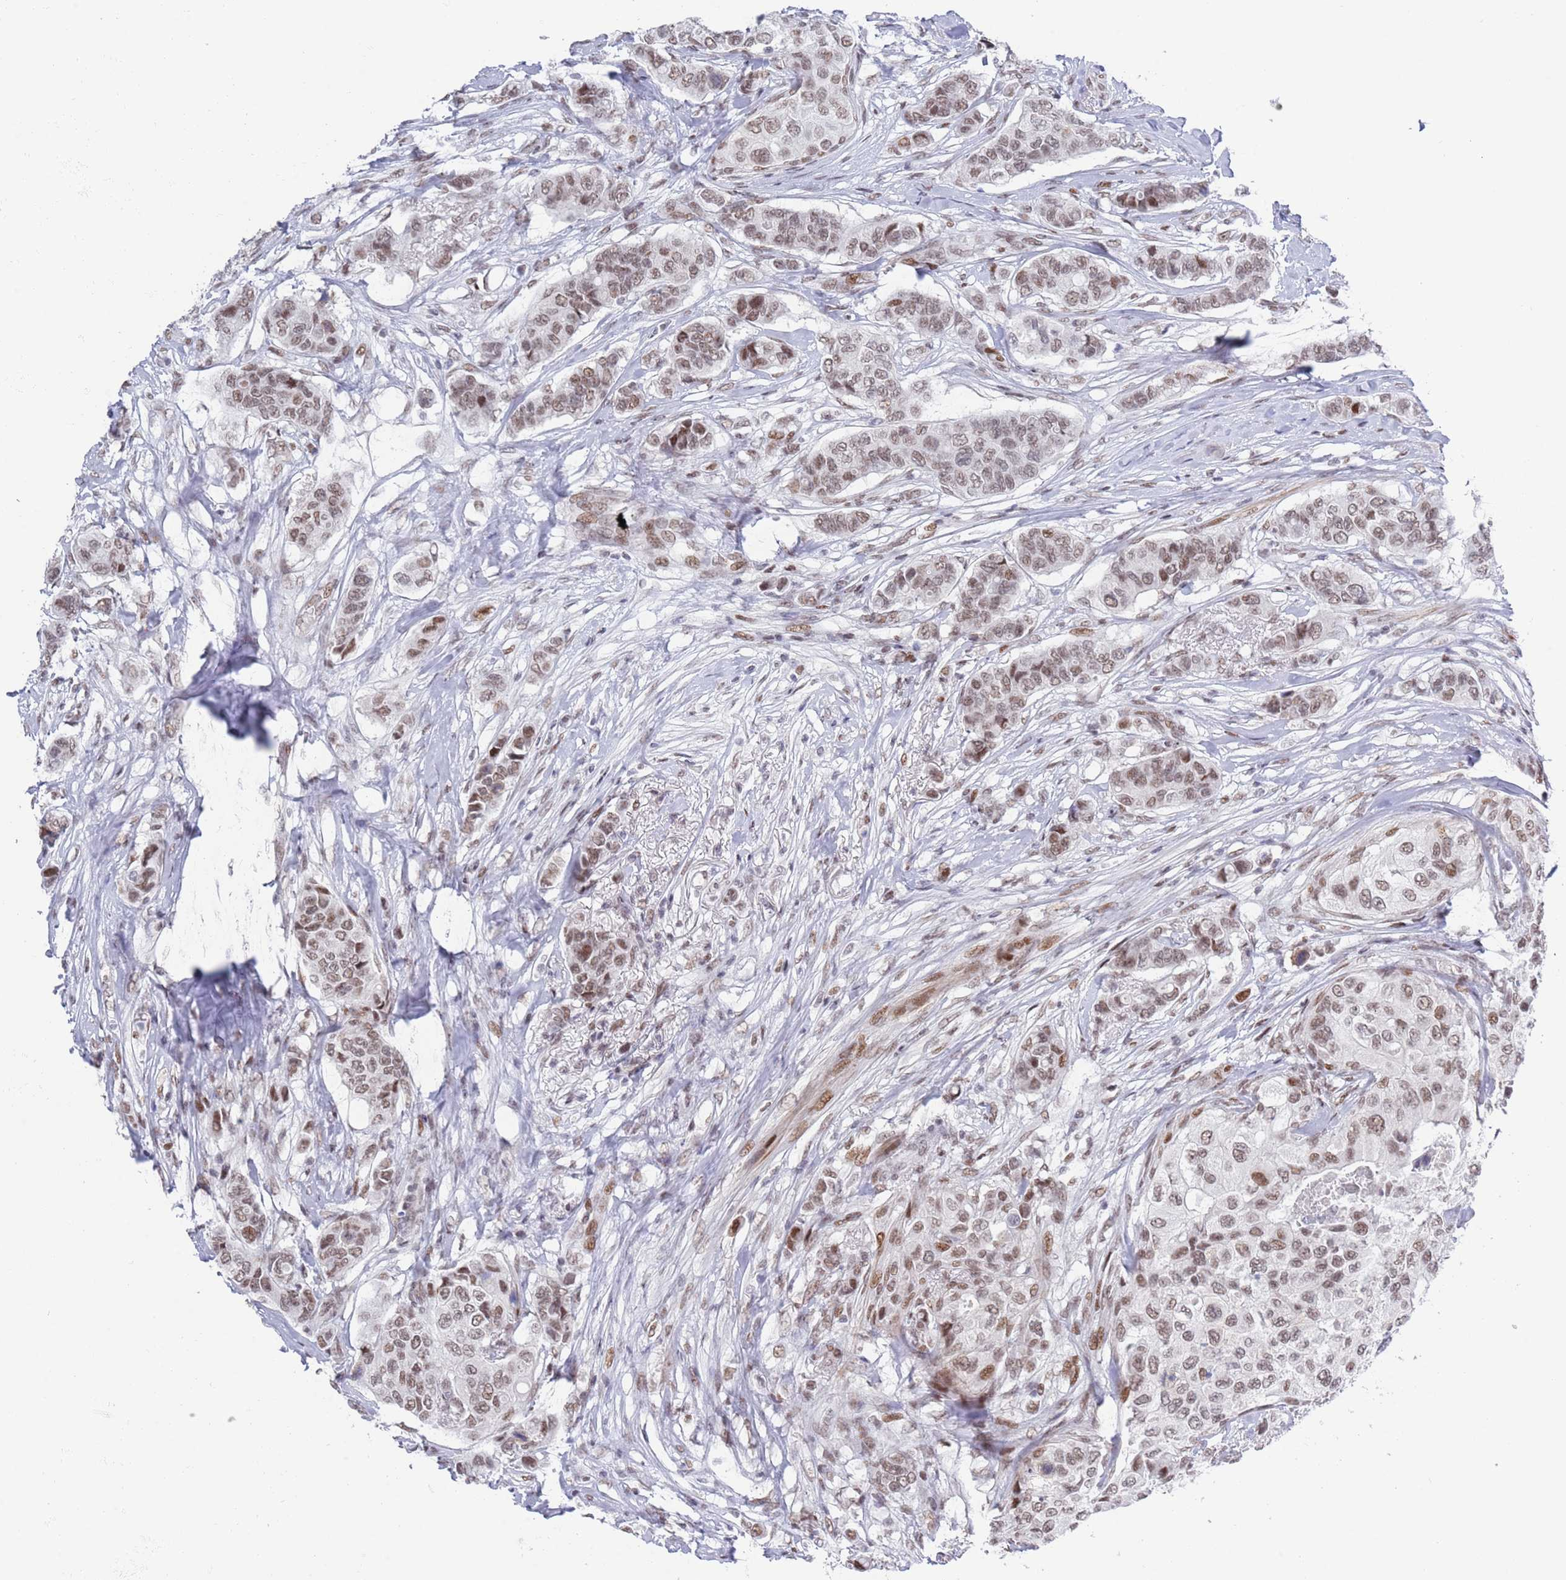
{"staining": {"intensity": "moderate", "quantity": ">75%", "location": "nuclear"}, "tissue": "breast cancer", "cell_type": "Tumor cells", "image_type": "cancer", "snomed": [{"axis": "morphology", "description": "Lobular carcinoma"}, {"axis": "topography", "description": "Breast"}], "caption": "Breast lobular carcinoma stained with a protein marker demonstrates moderate staining in tumor cells.", "gene": "ZNF382", "patient": {"sex": "female", "age": 51}}